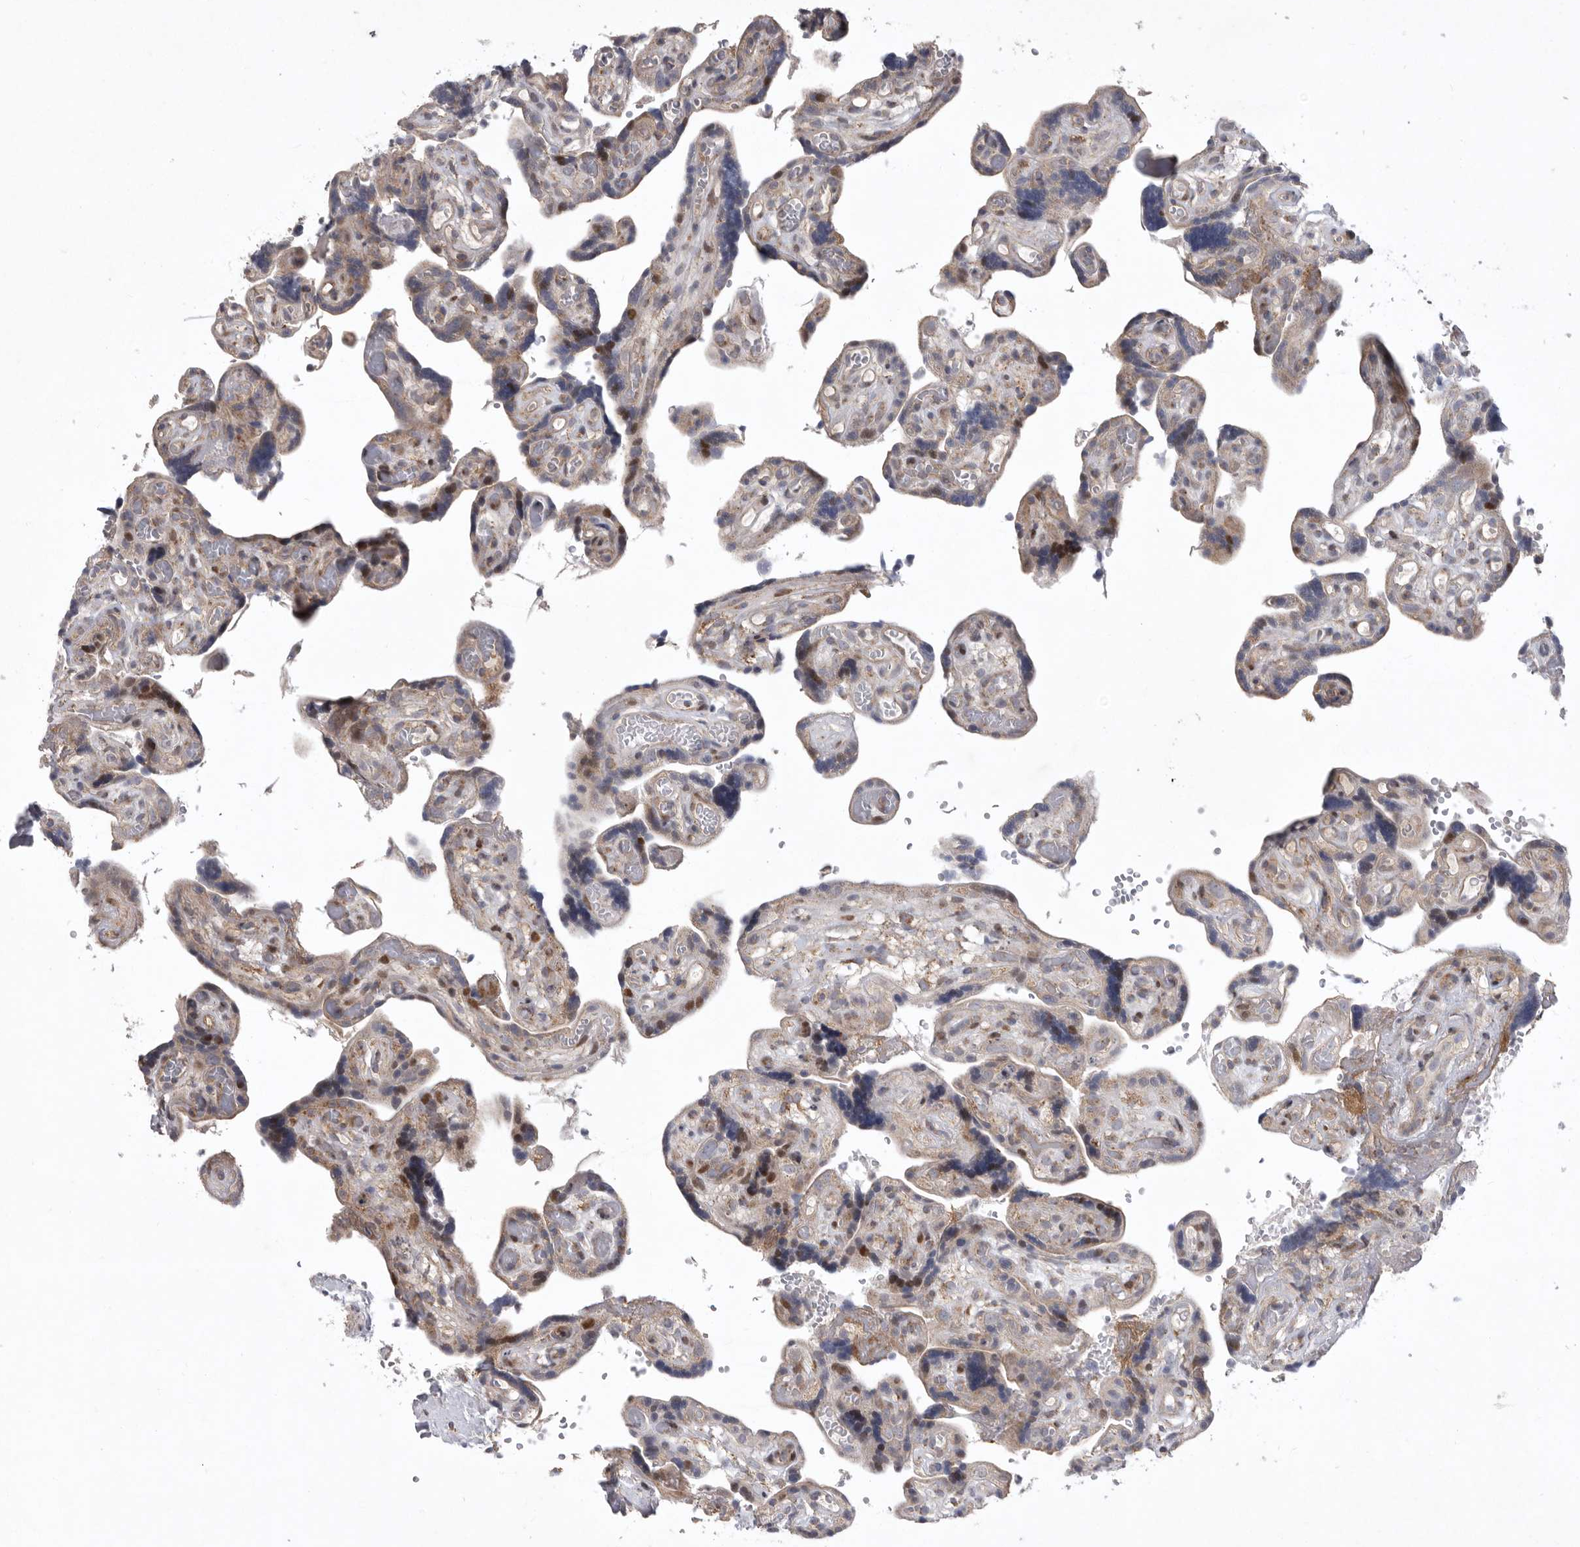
{"staining": {"intensity": "moderate", "quantity": ">75%", "location": "cytoplasmic/membranous"}, "tissue": "placenta", "cell_type": "Decidual cells", "image_type": "normal", "snomed": [{"axis": "morphology", "description": "Normal tissue, NOS"}, {"axis": "topography", "description": "Placenta"}], "caption": "Decidual cells display medium levels of moderate cytoplasmic/membranous positivity in about >75% of cells in unremarkable placenta.", "gene": "MPZL1", "patient": {"sex": "female", "age": 30}}